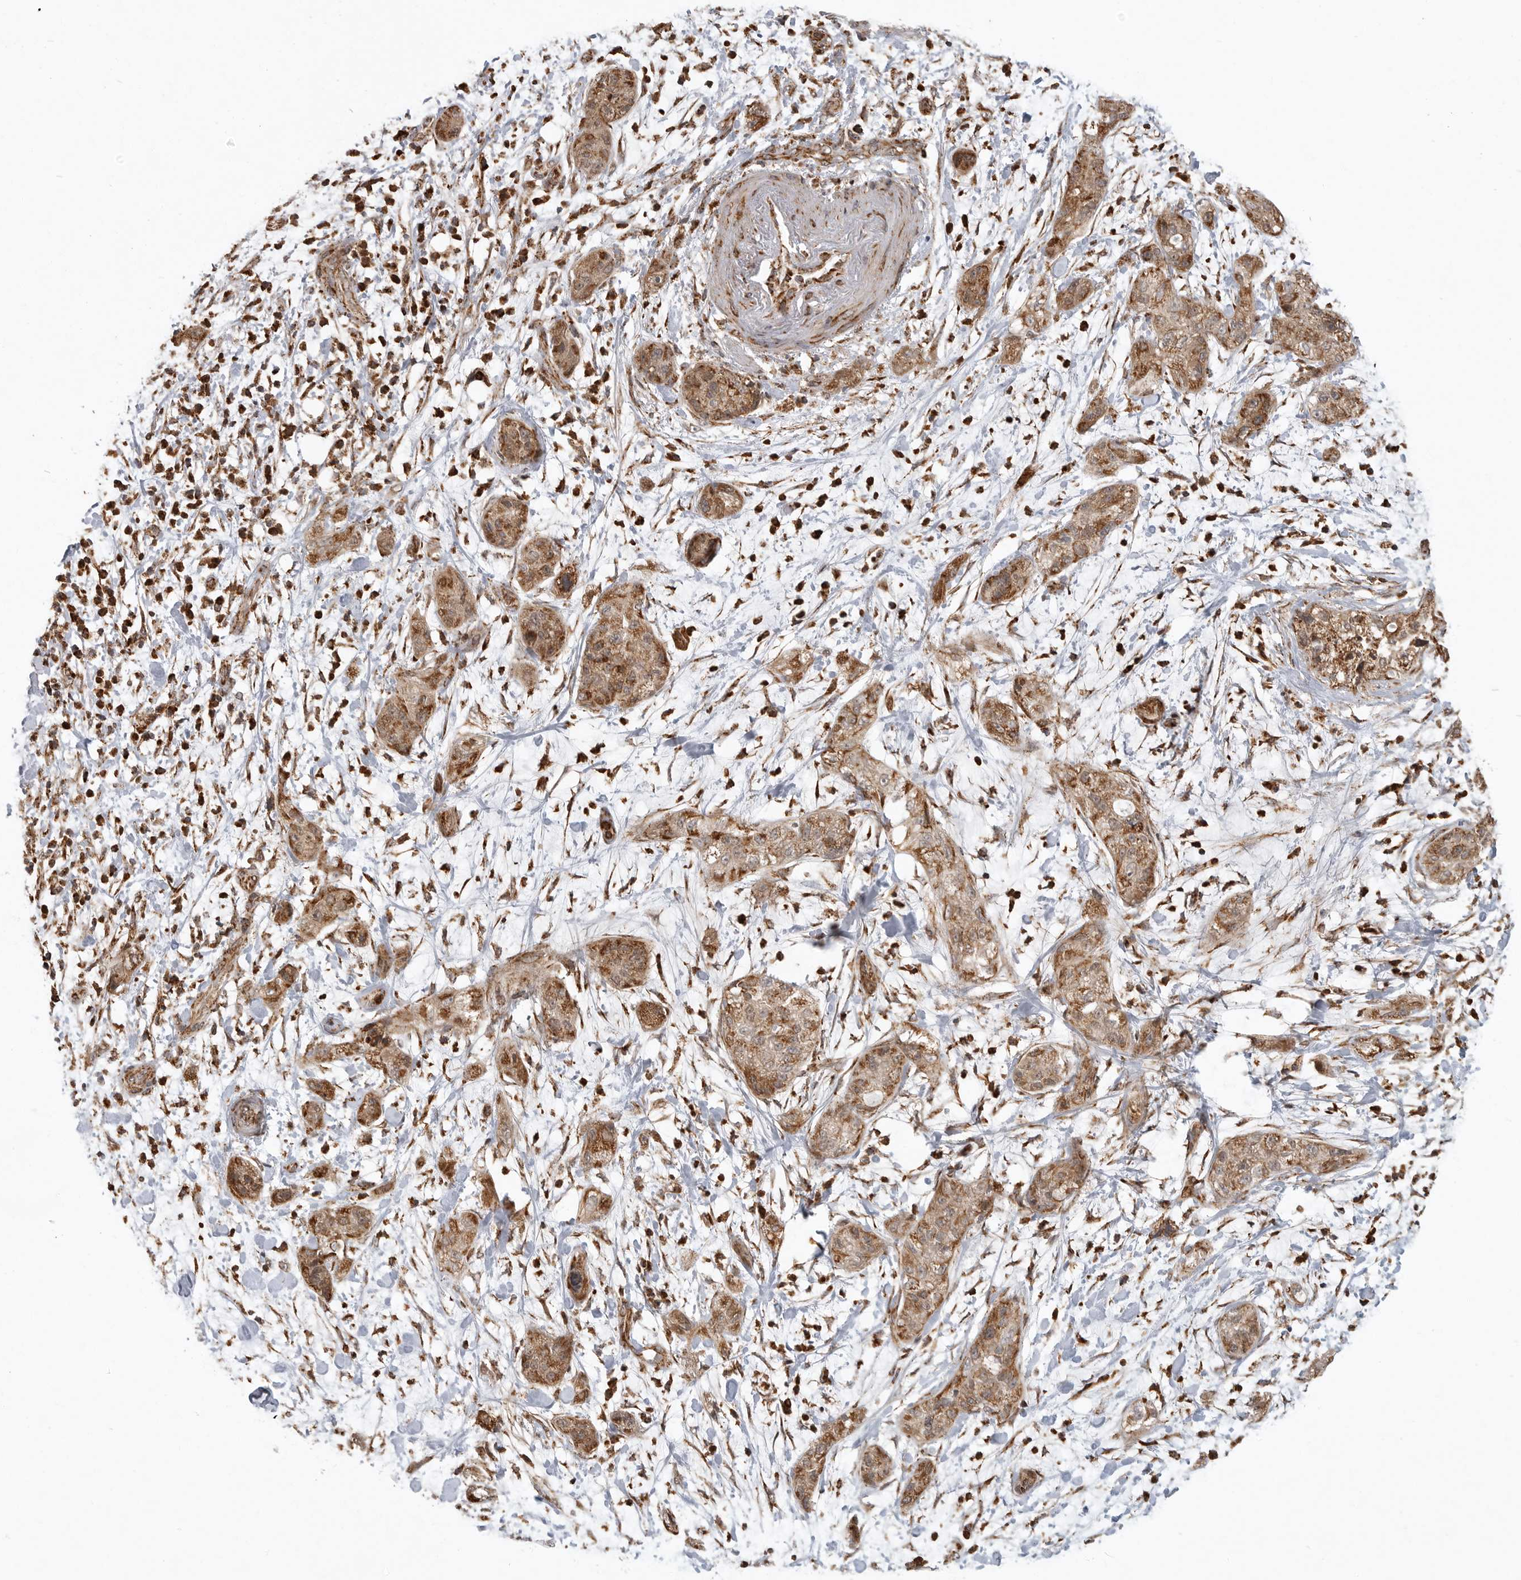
{"staining": {"intensity": "moderate", "quantity": ">75%", "location": "cytoplasmic/membranous"}, "tissue": "pancreatic cancer", "cell_type": "Tumor cells", "image_type": "cancer", "snomed": [{"axis": "morphology", "description": "Adenocarcinoma, NOS"}, {"axis": "topography", "description": "Pancreas"}], "caption": "Immunohistochemical staining of human pancreatic cancer (adenocarcinoma) reveals medium levels of moderate cytoplasmic/membranous positivity in about >75% of tumor cells.", "gene": "GCNT2", "patient": {"sex": "female", "age": 78}}